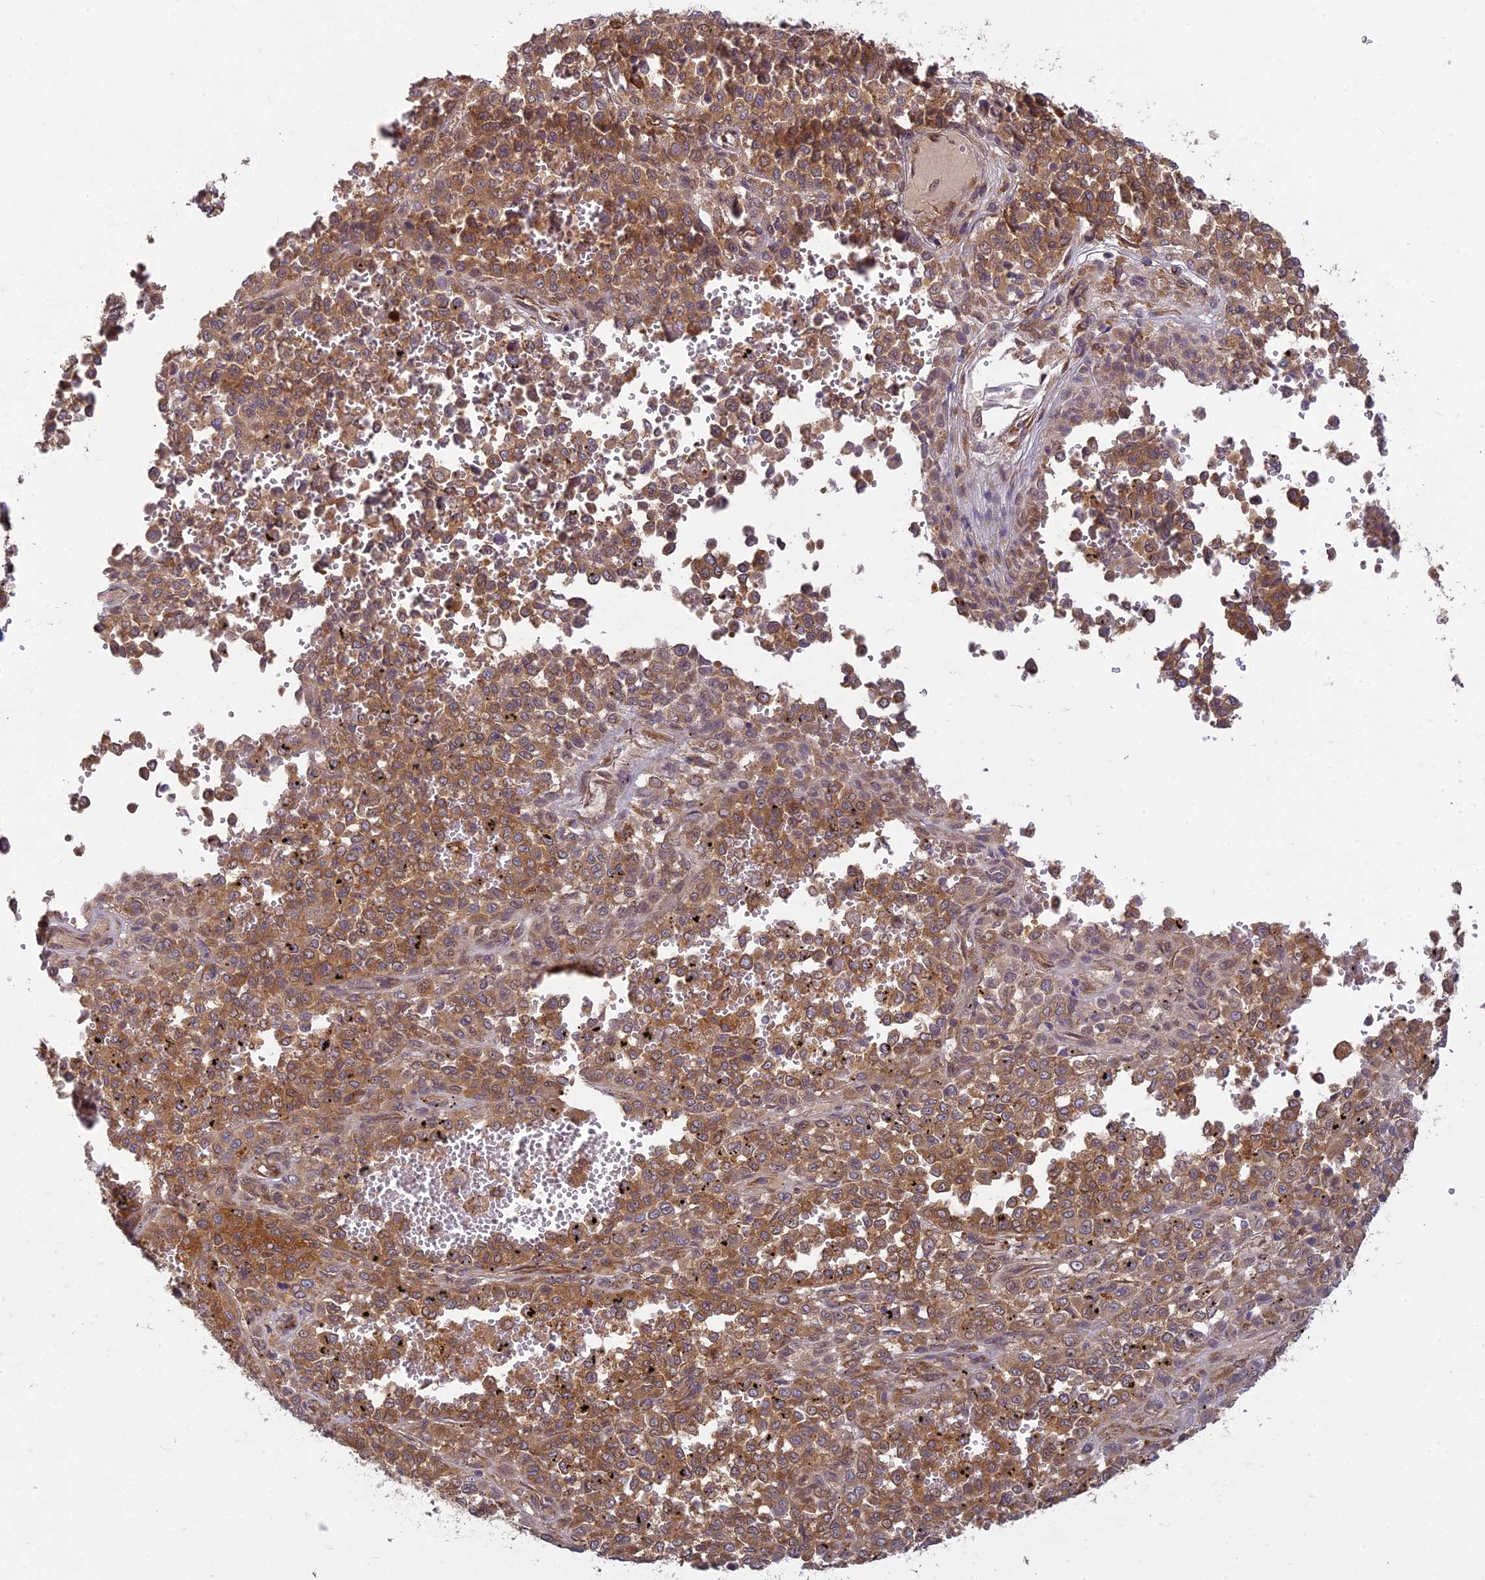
{"staining": {"intensity": "moderate", "quantity": ">75%", "location": "cytoplasmic/membranous"}, "tissue": "melanoma", "cell_type": "Tumor cells", "image_type": "cancer", "snomed": [{"axis": "morphology", "description": "Malignant melanoma, Metastatic site"}, {"axis": "topography", "description": "Pancreas"}], "caption": "A brown stain shows moderate cytoplasmic/membranous positivity of a protein in melanoma tumor cells.", "gene": "TCF25", "patient": {"sex": "female", "age": 30}}